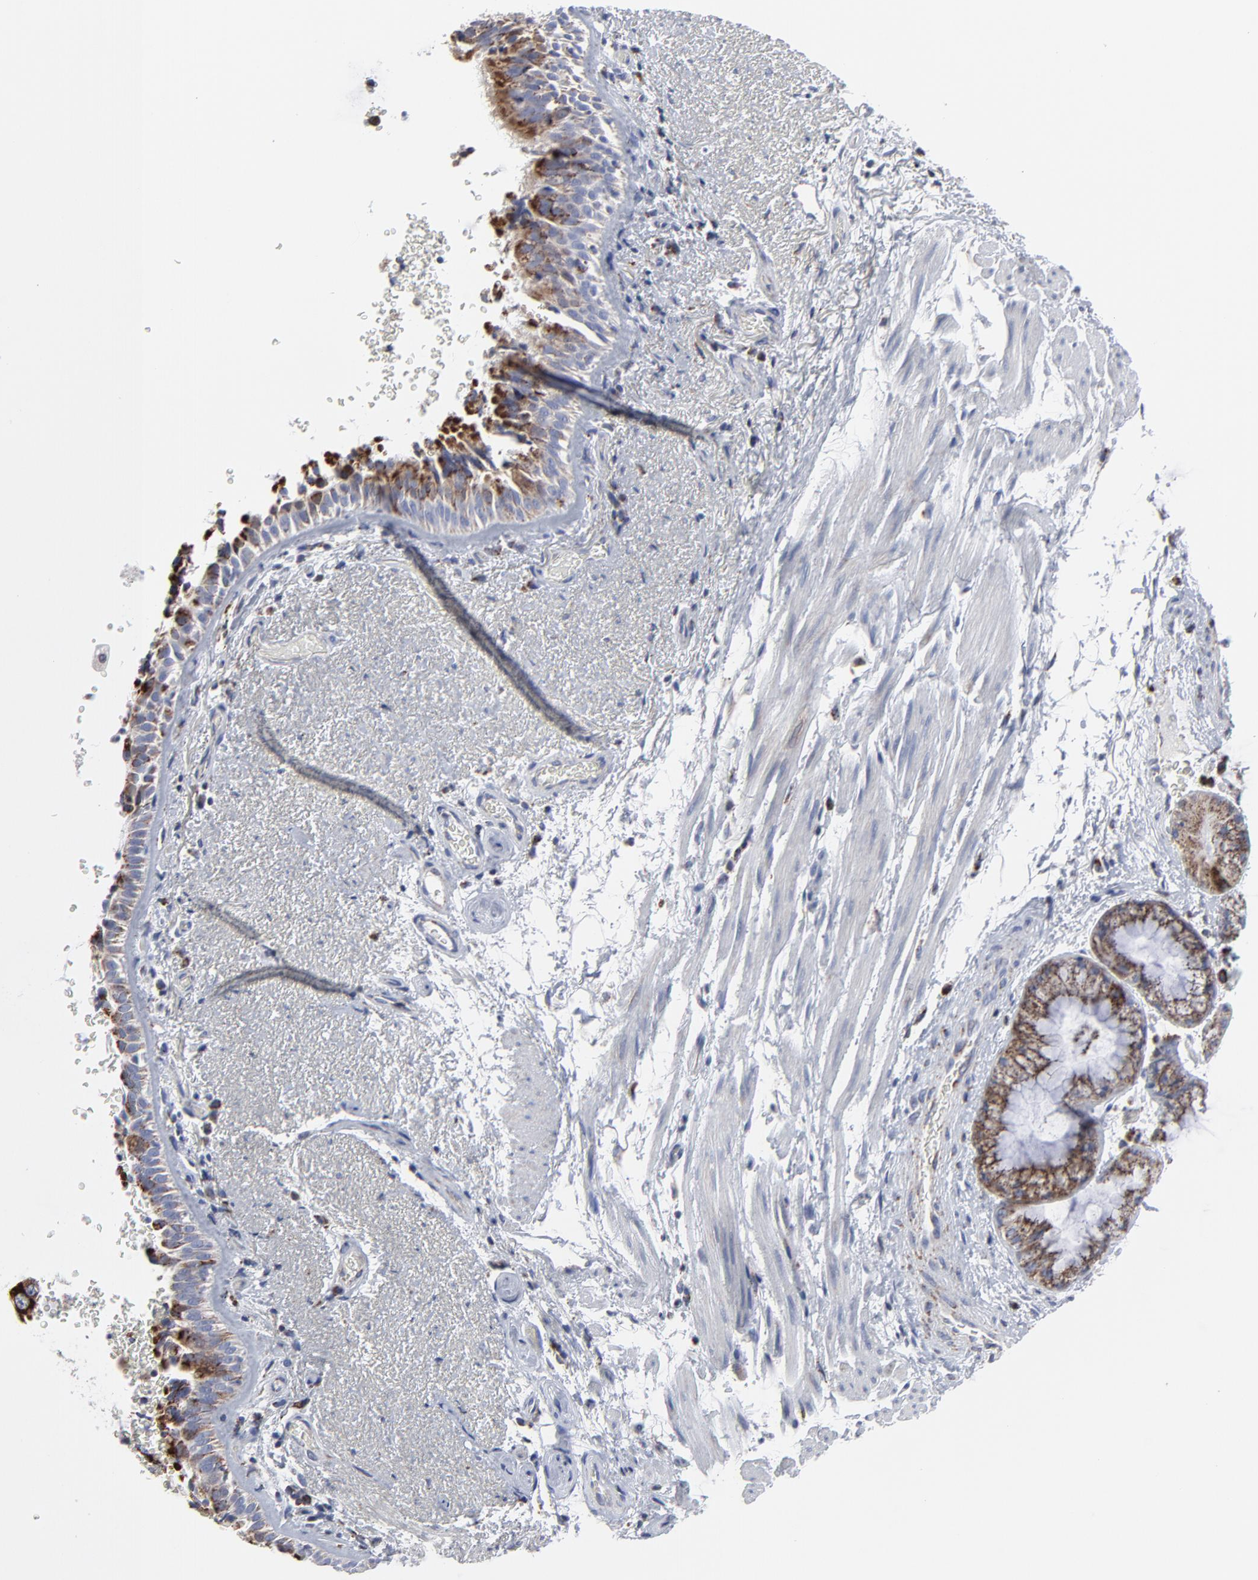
{"staining": {"intensity": "strong", "quantity": ">75%", "location": "cytoplasmic/membranous"}, "tissue": "bronchus", "cell_type": "Respiratory epithelial cells", "image_type": "normal", "snomed": [{"axis": "morphology", "description": "Normal tissue, NOS"}, {"axis": "topography", "description": "Bronchus"}], "caption": "Bronchus was stained to show a protein in brown. There is high levels of strong cytoplasmic/membranous staining in about >75% of respiratory epithelial cells. The staining was performed using DAB, with brown indicating positive protein expression. Nuclei are stained blue with hematoxylin.", "gene": "TXNRD2", "patient": {"sex": "female", "age": 54}}